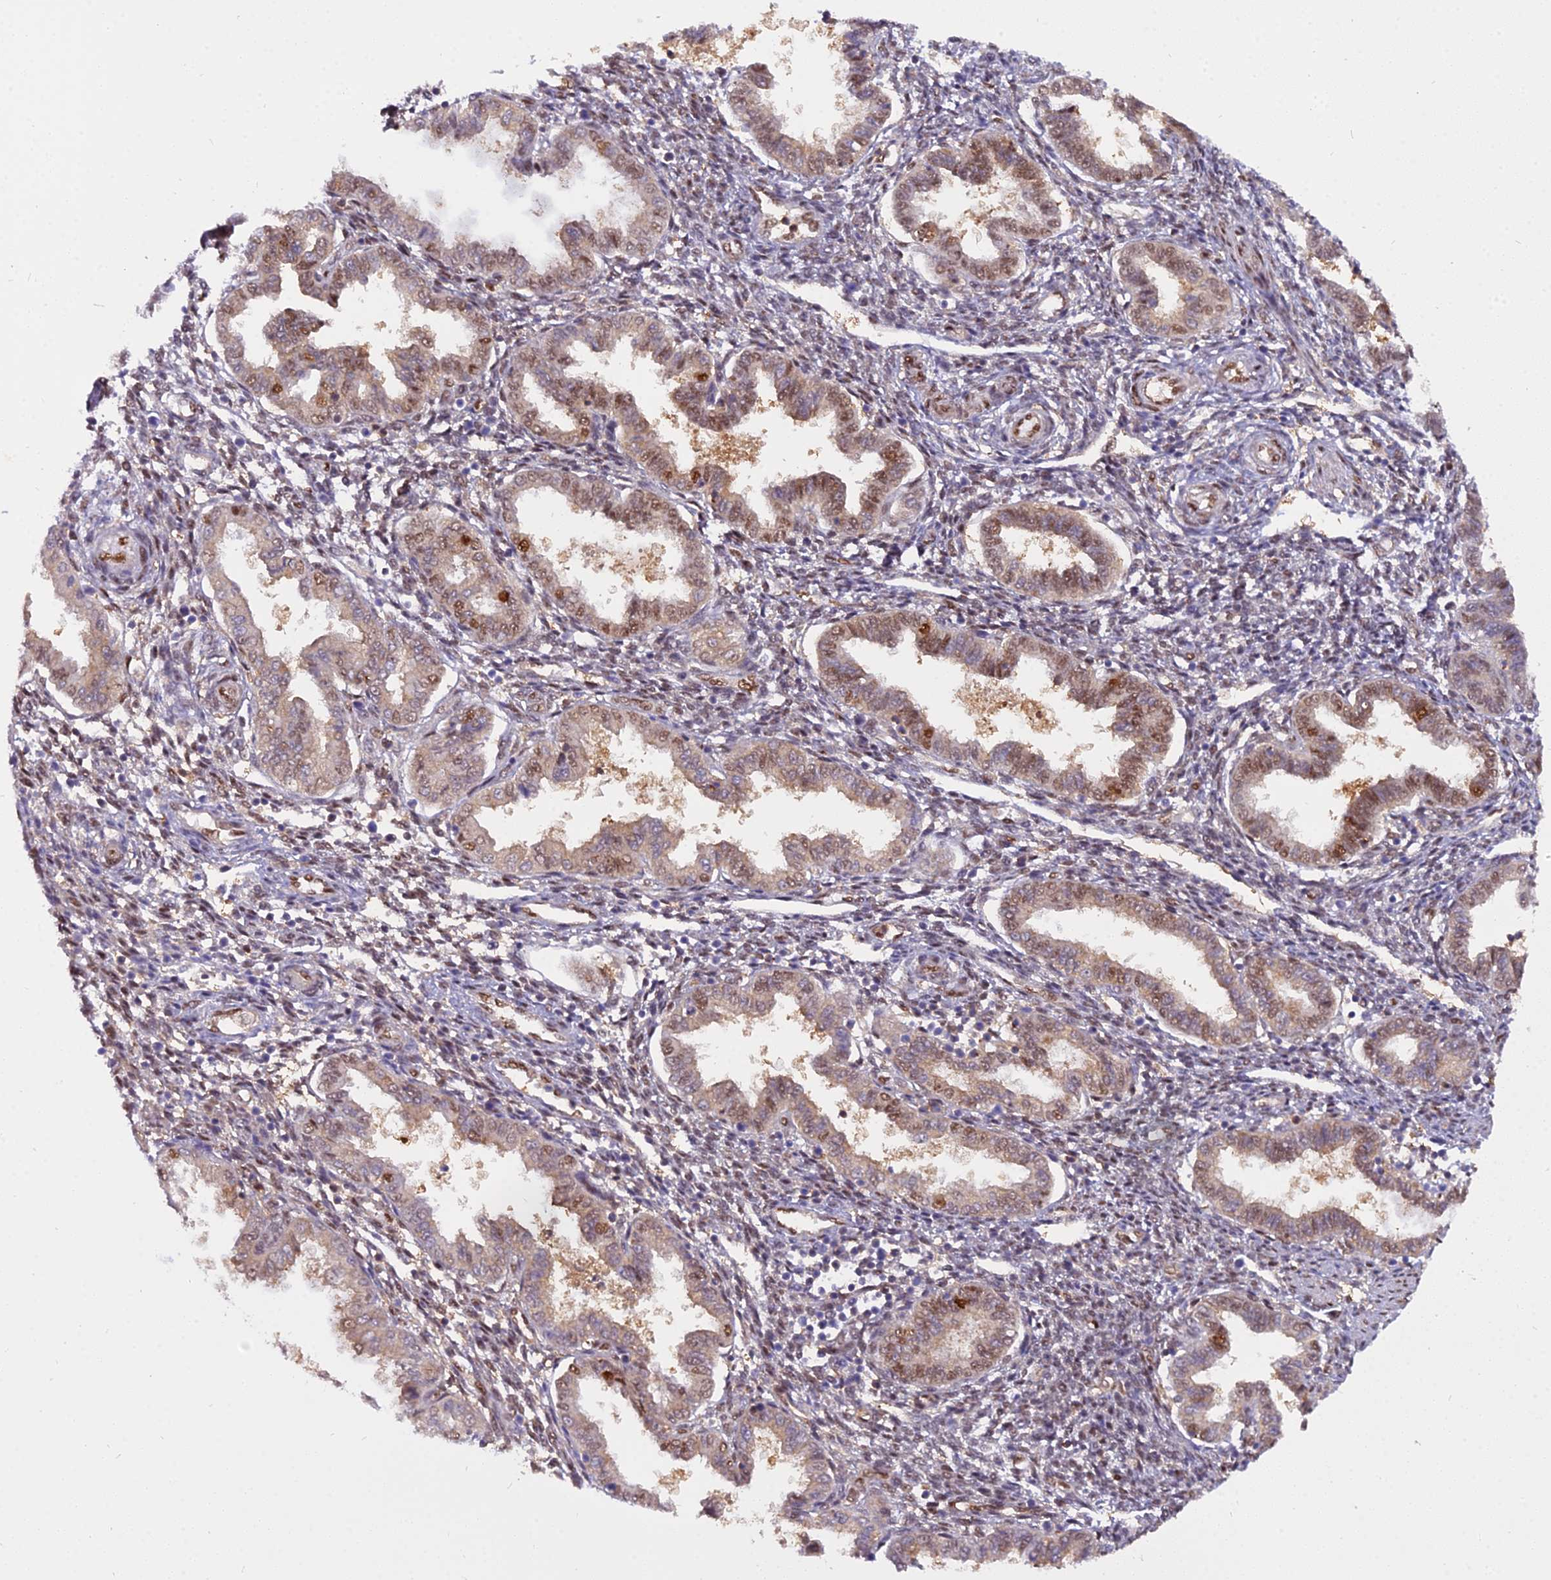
{"staining": {"intensity": "moderate", "quantity": "25%-75%", "location": "nuclear"}, "tissue": "endometrium", "cell_type": "Cells in endometrial stroma", "image_type": "normal", "snomed": [{"axis": "morphology", "description": "Normal tissue, NOS"}, {"axis": "topography", "description": "Endometrium"}], "caption": "Immunohistochemistry staining of normal endometrium, which reveals medium levels of moderate nuclear staining in approximately 25%-75% of cells in endometrial stroma indicating moderate nuclear protein expression. The staining was performed using DAB (3,3'-diaminobenzidine) (brown) for protein detection and nuclei were counterstained in hematoxylin (blue).", "gene": "NPEPL1", "patient": {"sex": "female", "age": 33}}